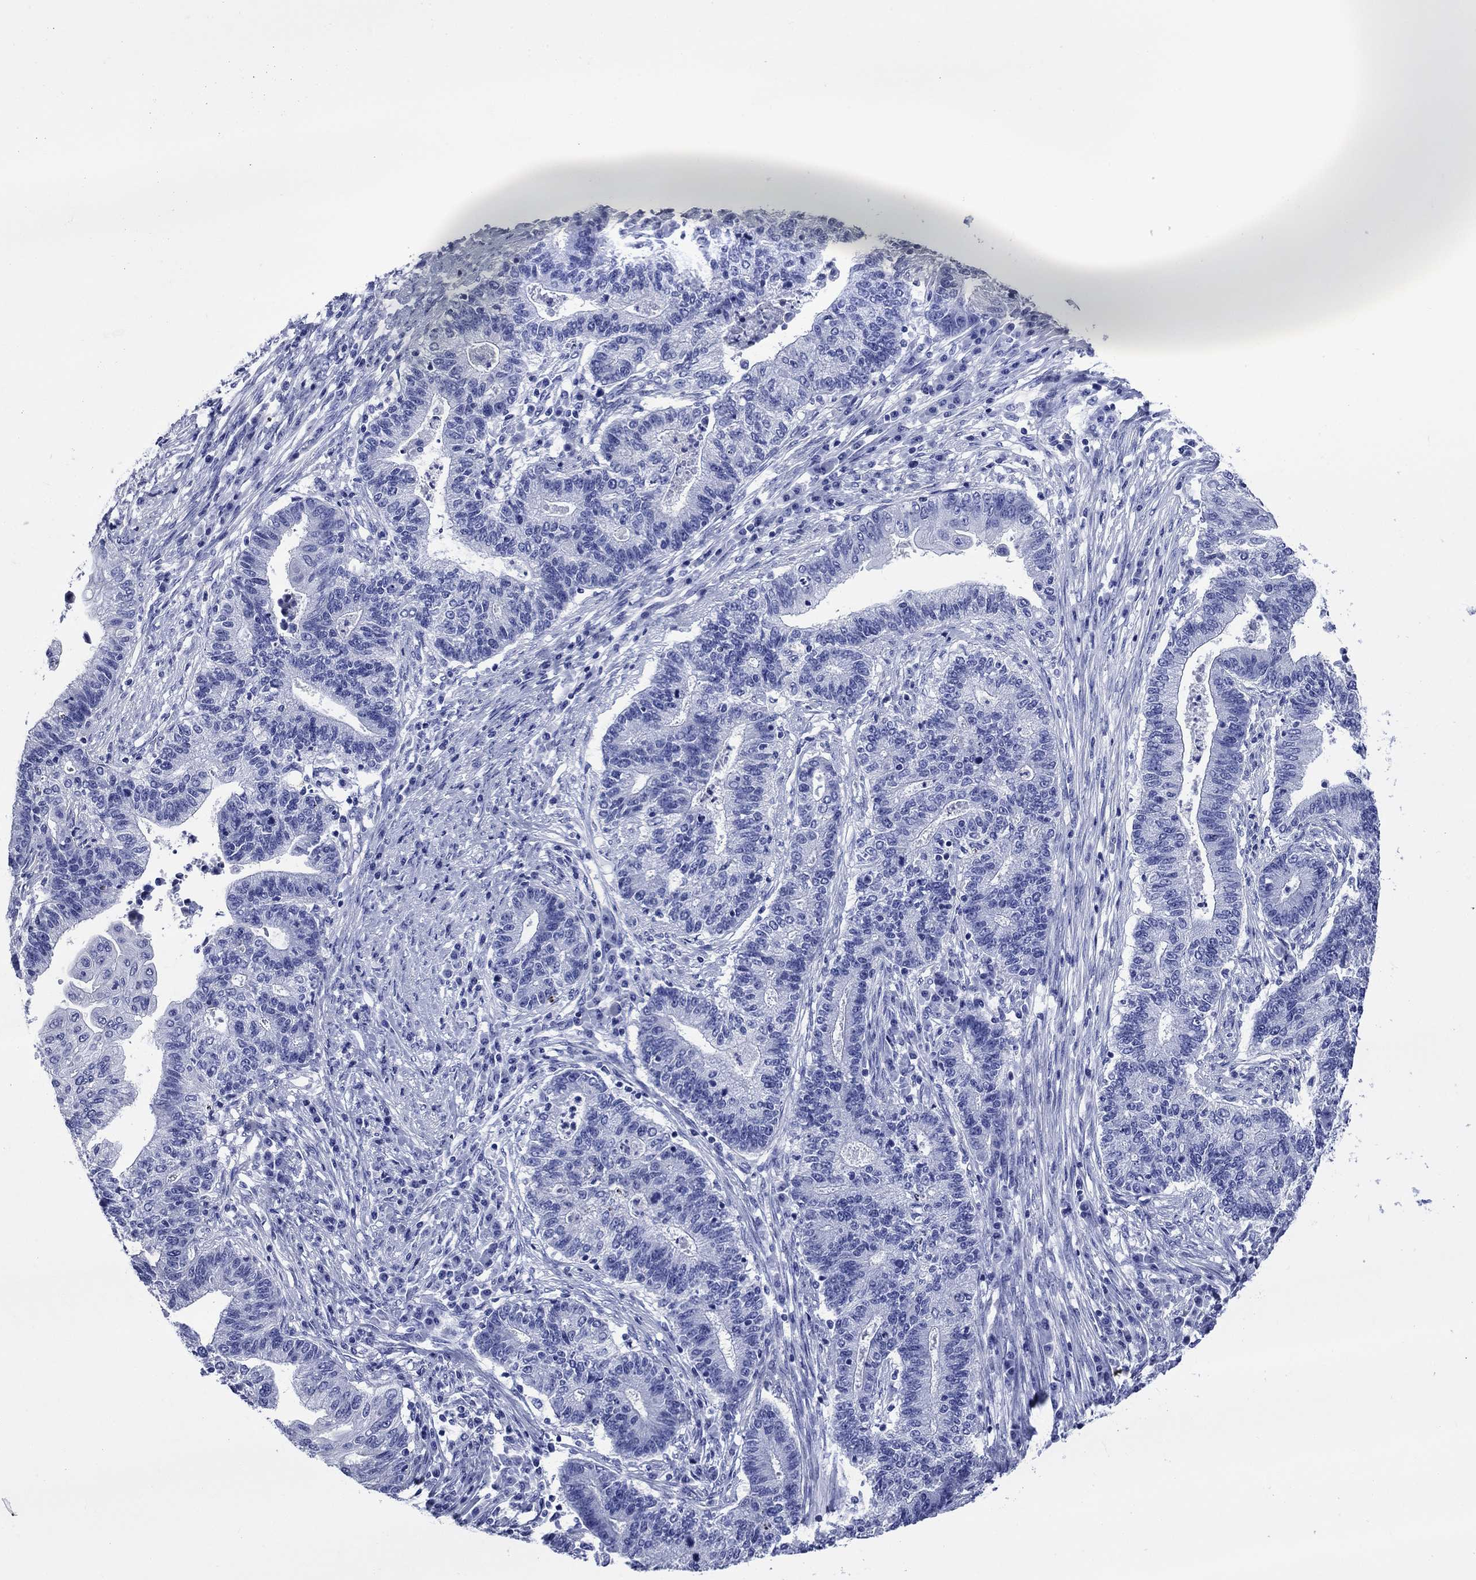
{"staining": {"intensity": "negative", "quantity": "none", "location": "none"}, "tissue": "endometrial cancer", "cell_type": "Tumor cells", "image_type": "cancer", "snomed": [{"axis": "morphology", "description": "Adenocarcinoma, NOS"}, {"axis": "topography", "description": "Uterus"}, {"axis": "topography", "description": "Endometrium"}], "caption": "Histopathology image shows no significant protein staining in tumor cells of endometrial adenocarcinoma.", "gene": "SLC1A2", "patient": {"sex": "female", "age": 54}}